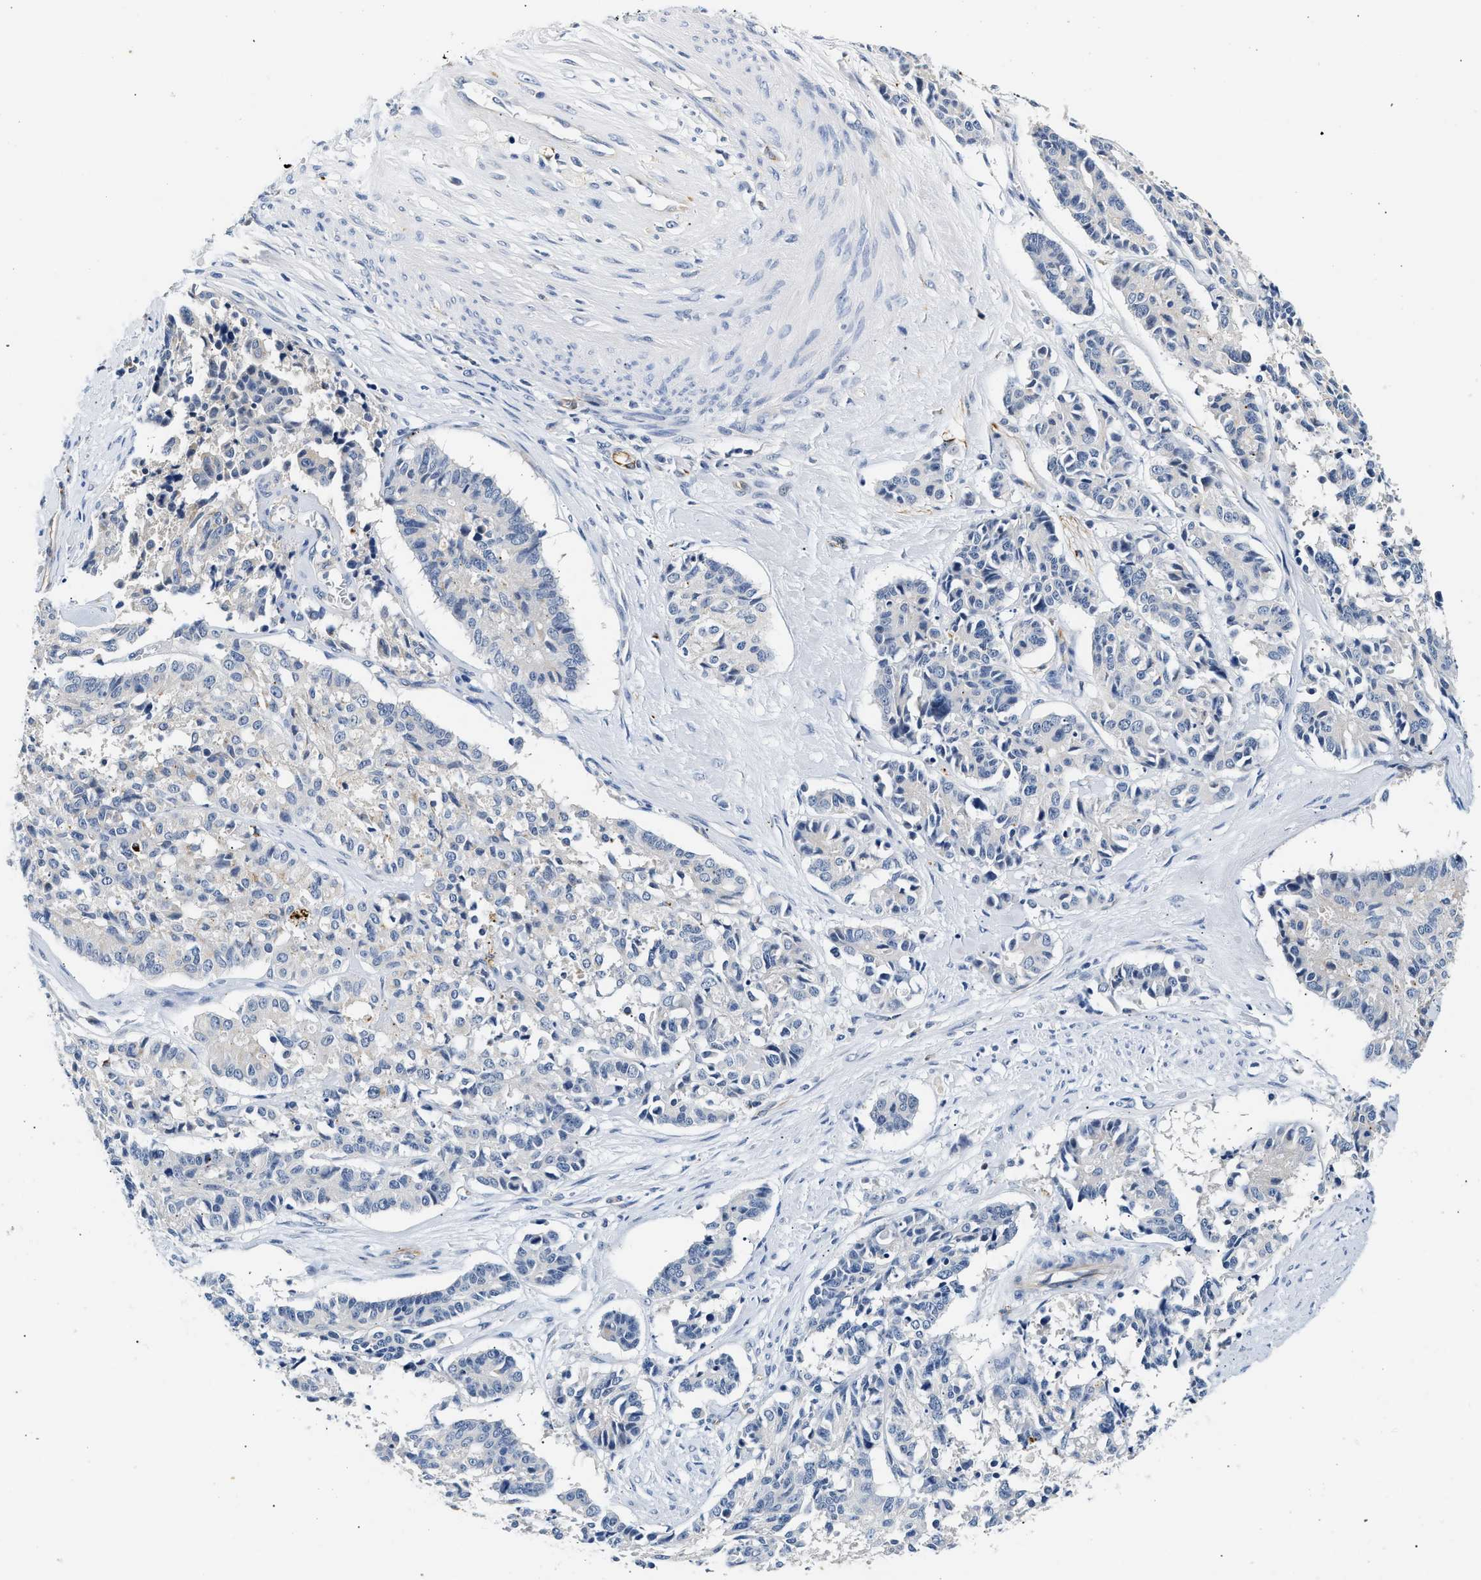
{"staining": {"intensity": "negative", "quantity": "none", "location": "none"}, "tissue": "cervical cancer", "cell_type": "Tumor cells", "image_type": "cancer", "snomed": [{"axis": "morphology", "description": "Squamous cell carcinoma, NOS"}, {"axis": "topography", "description": "Cervix"}], "caption": "Cervical cancer (squamous cell carcinoma) stained for a protein using IHC displays no staining tumor cells.", "gene": "MED22", "patient": {"sex": "female", "age": 35}}